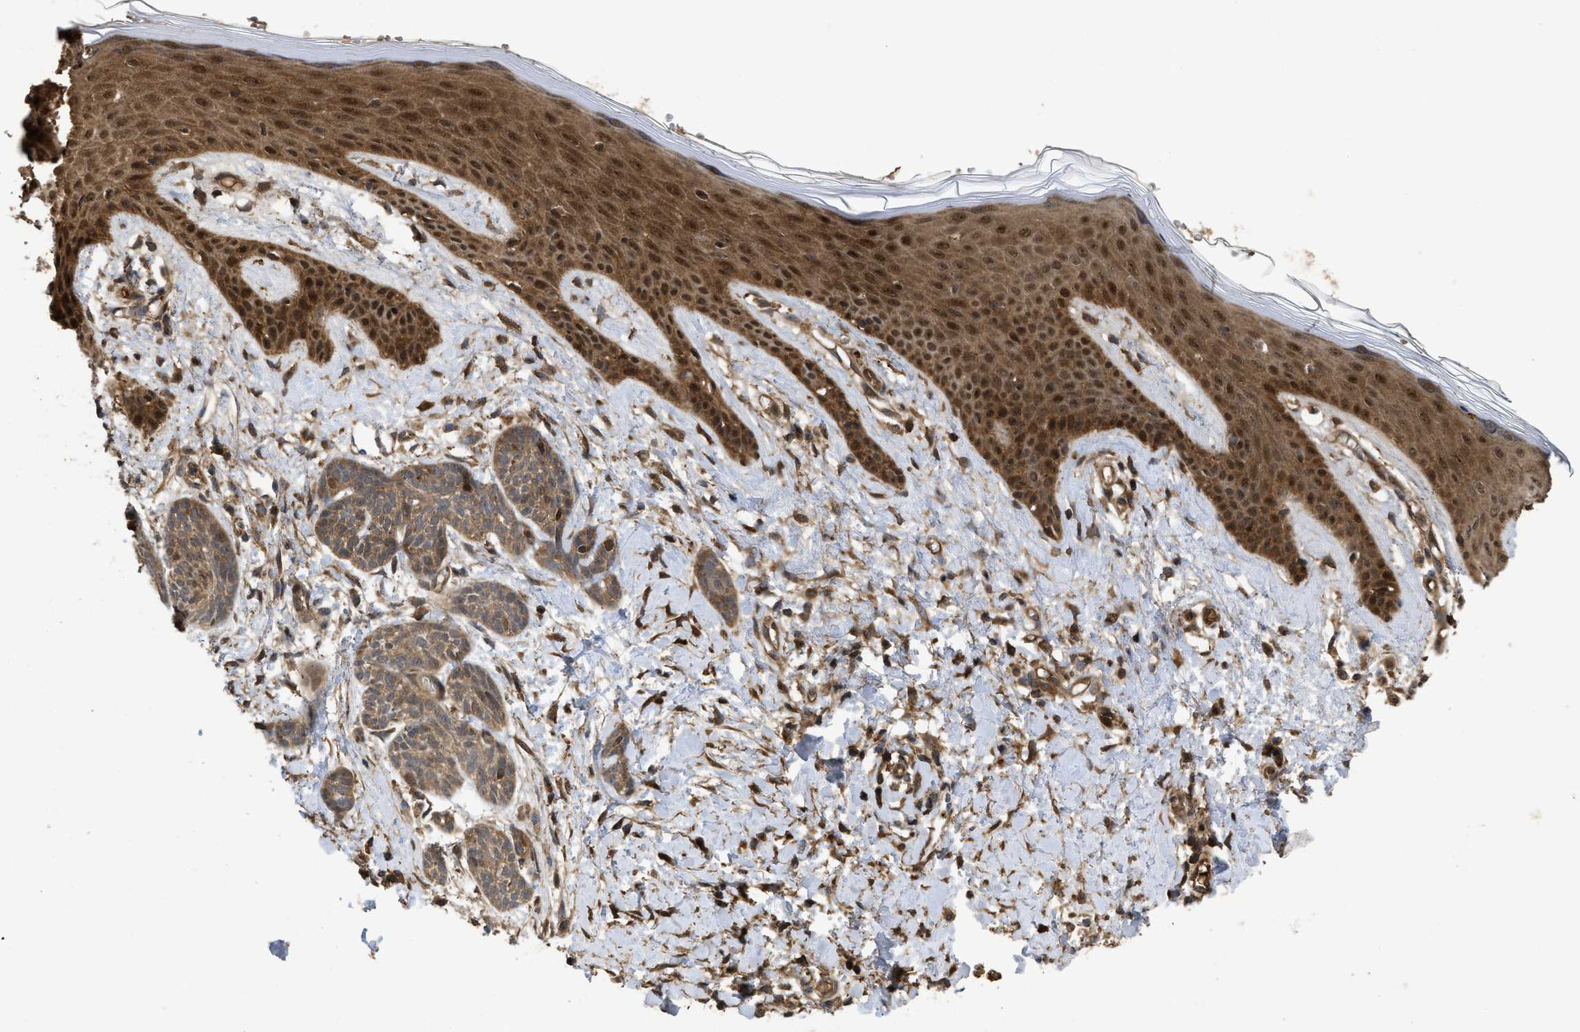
{"staining": {"intensity": "moderate", "quantity": ">75%", "location": "cytoplasmic/membranous"}, "tissue": "skin cancer", "cell_type": "Tumor cells", "image_type": "cancer", "snomed": [{"axis": "morphology", "description": "Basal cell carcinoma"}, {"axis": "topography", "description": "Skin"}], "caption": "Brown immunohistochemical staining in skin cancer demonstrates moderate cytoplasmic/membranous expression in approximately >75% of tumor cells.", "gene": "CBR3", "patient": {"sex": "female", "age": 59}}